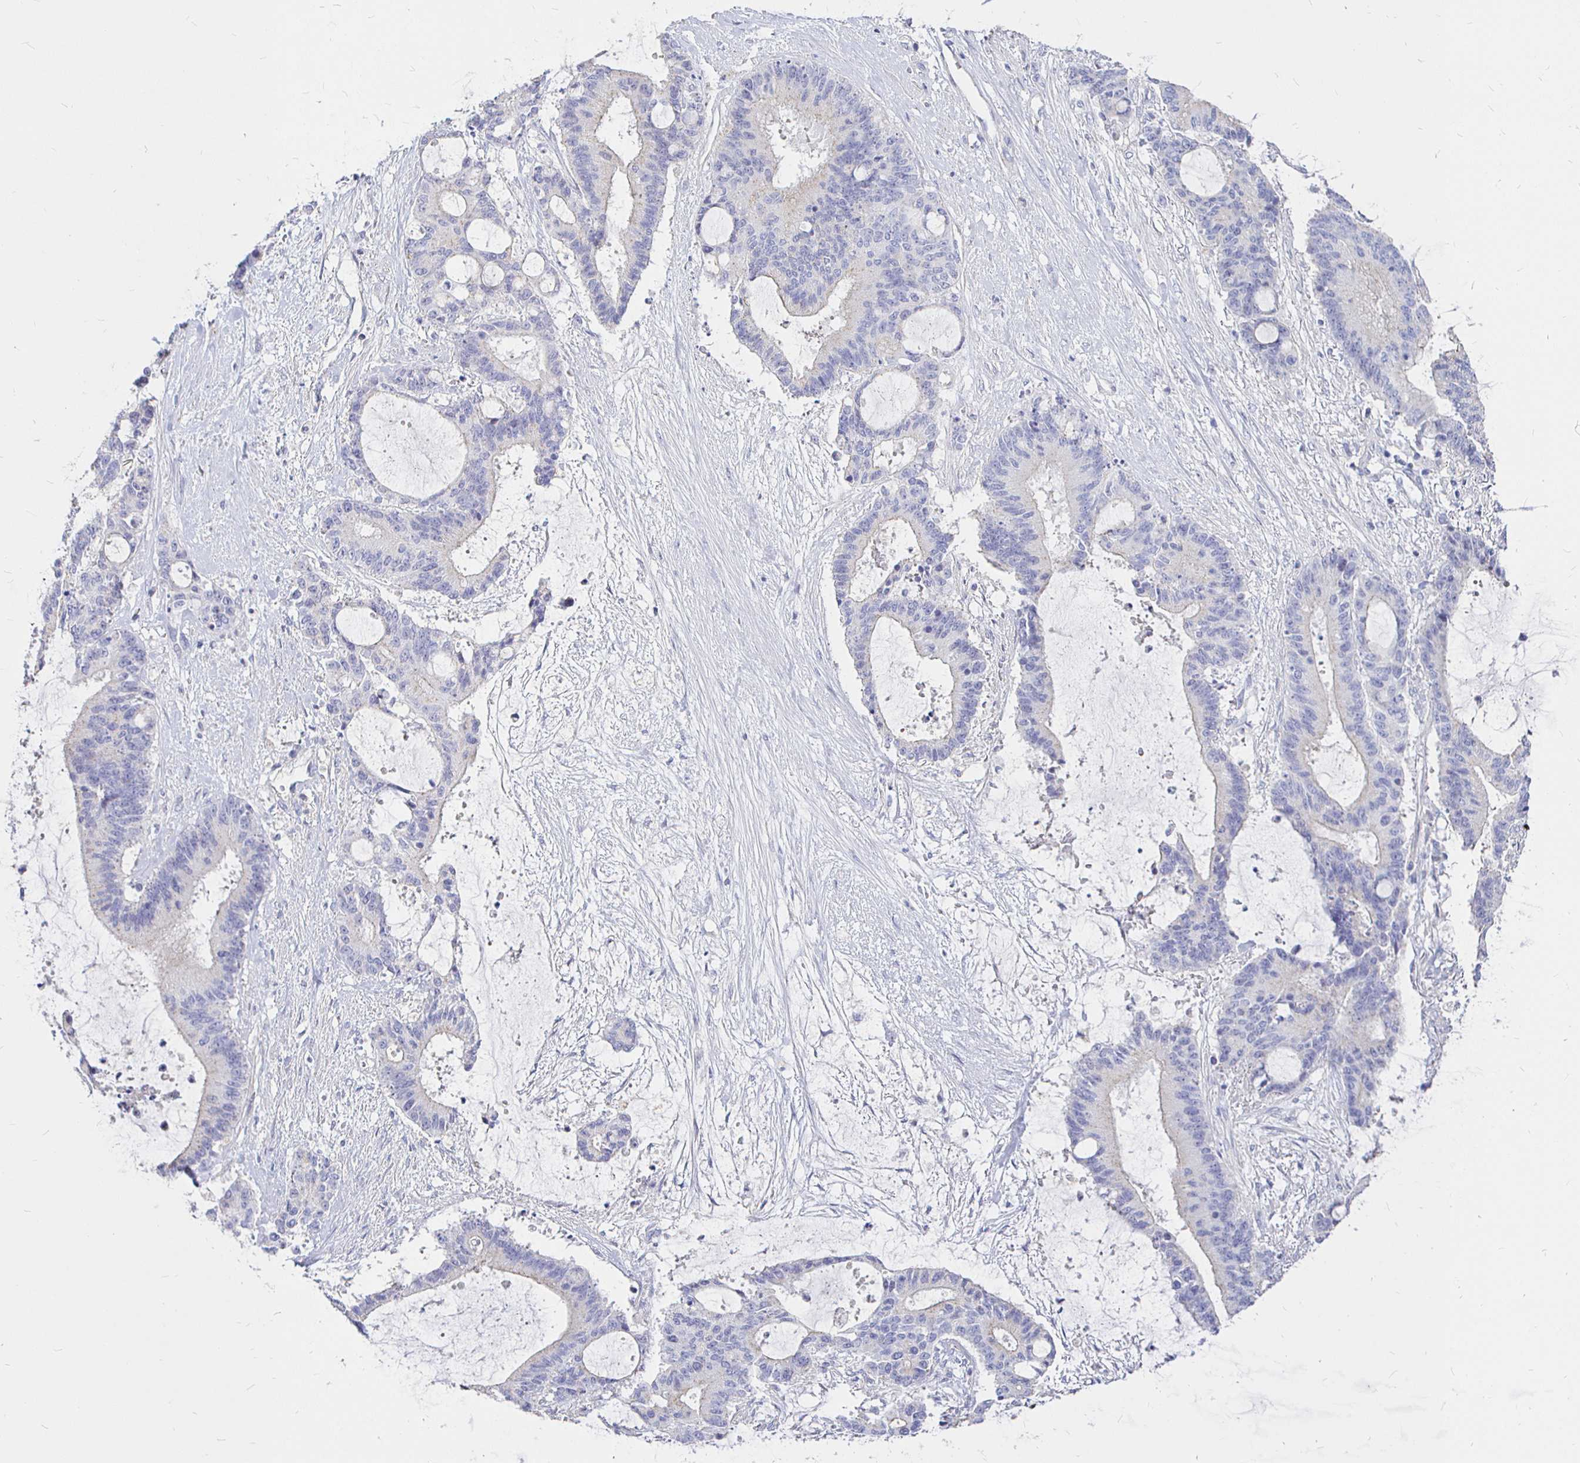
{"staining": {"intensity": "negative", "quantity": "none", "location": "none"}, "tissue": "liver cancer", "cell_type": "Tumor cells", "image_type": "cancer", "snomed": [{"axis": "morphology", "description": "Normal tissue, NOS"}, {"axis": "morphology", "description": "Cholangiocarcinoma"}, {"axis": "topography", "description": "Liver"}, {"axis": "topography", "description": "Peripheral nerve tissue"}], "caption": "Immunohistochemistry image of neoplastic tissue: human liver cholangiocarcinoma stained with DAB (3,3'-diaminobenzidine) demonstrates no significant protein expression in tumor cells. Brightfield microscopy of immunohistochemistry stained with DAB (3,3'-diaminobenzidine) (brown) and hematoxylin (blue), captured at high magnification.", "gene": "NECAB1", "patient": {"sex": "female", "age": 73}}